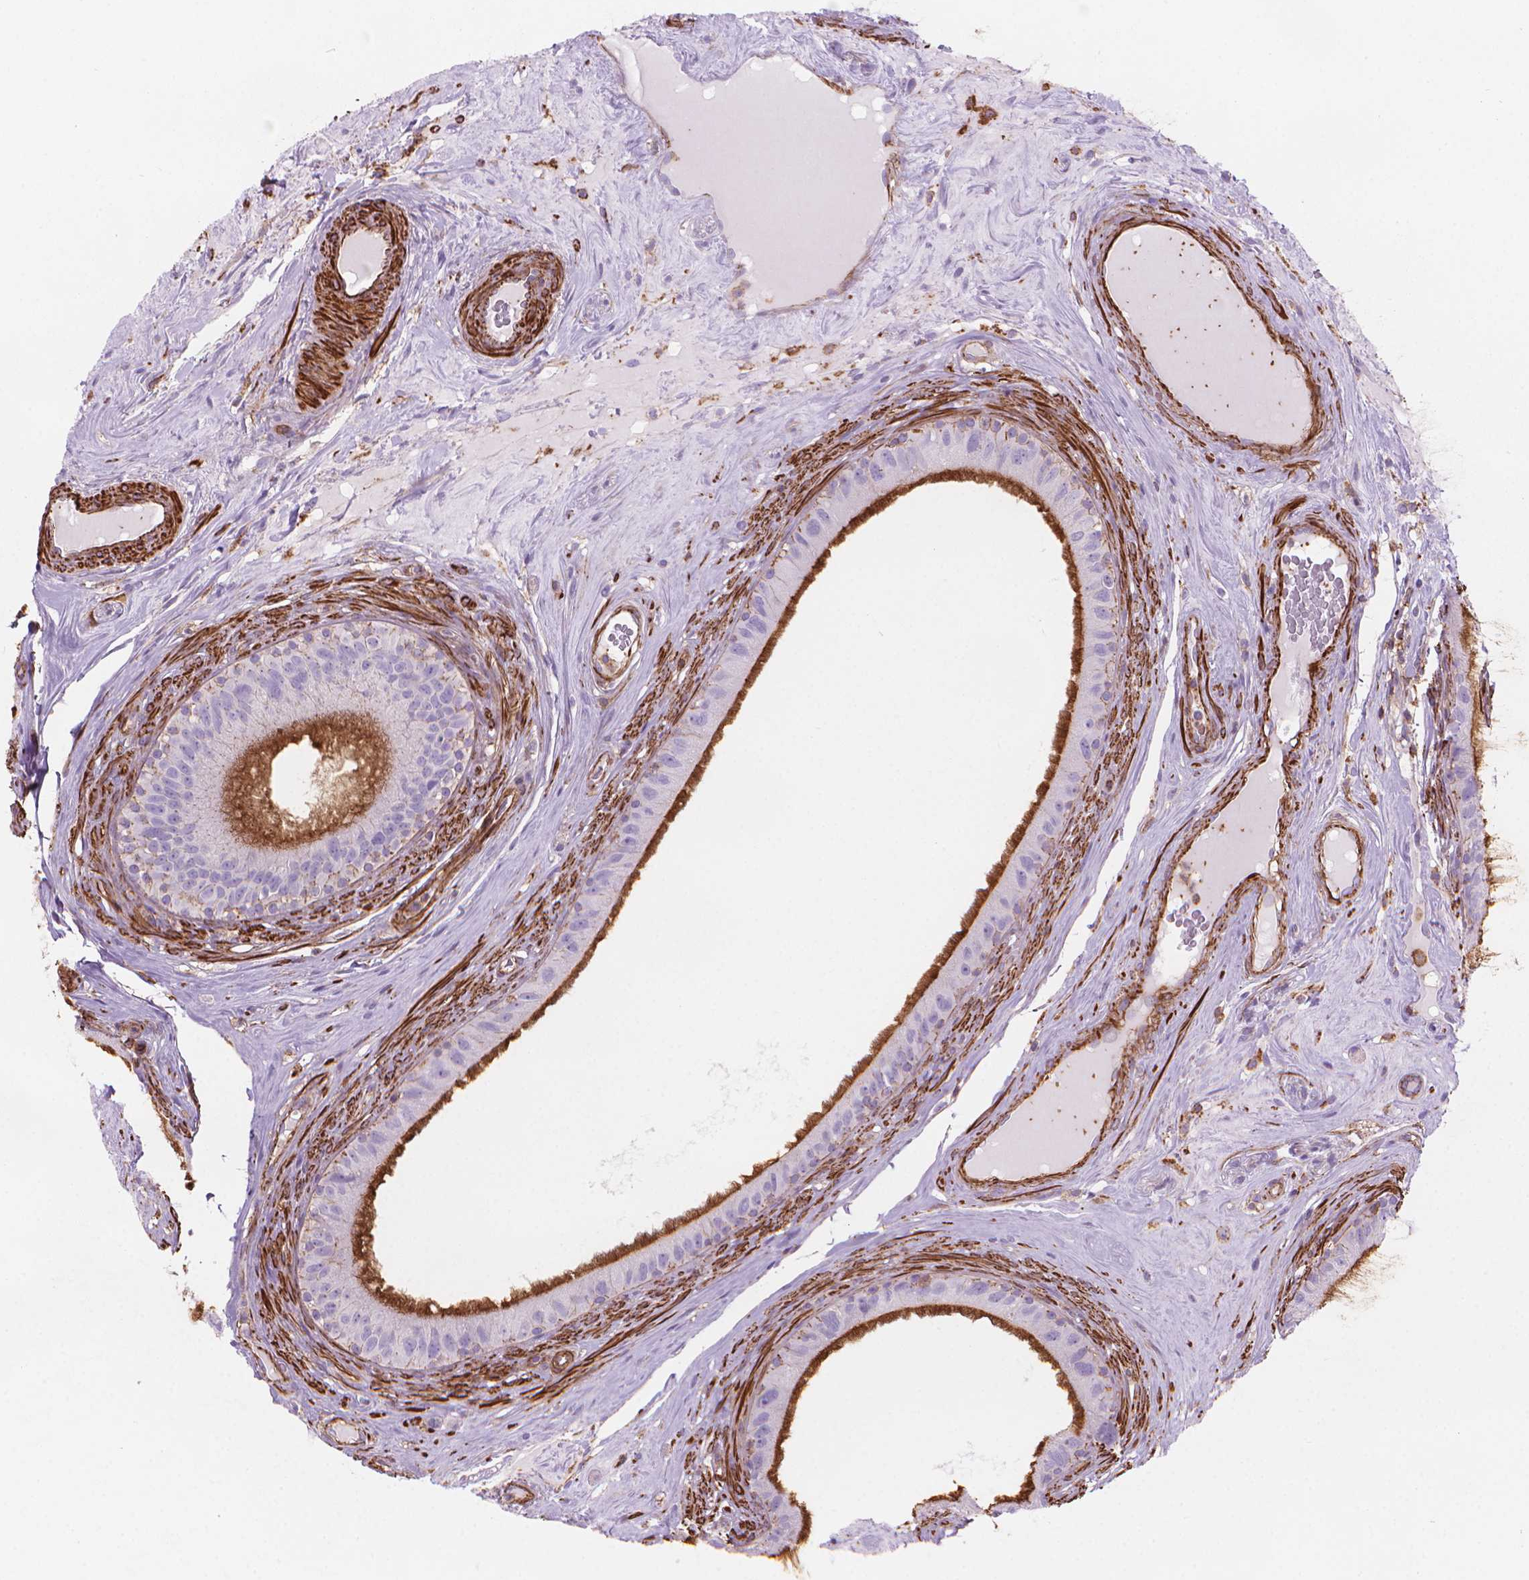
{"staining": {"intensity": "strong", "quantity": "25%-75%", "location": "cytoplasmic/membranous"}, "tissue": "epididymis", "cell_type": "Glandular cells", "image_type": "normal", "snomed": [{"axis": "morphology", "description": "Normal tissue, NOS"}, {"axis": "topography", "description": "Epididymis"}], "caption": "An image of epididymis stained for a protein exhibits strong cytoplasmic/membranous brown staining in glandular cells. (DAB IHC with brightfield microscopy, high magnification).", "gene": "PATJ", "patient": {"sex": "male", "age": 59}}